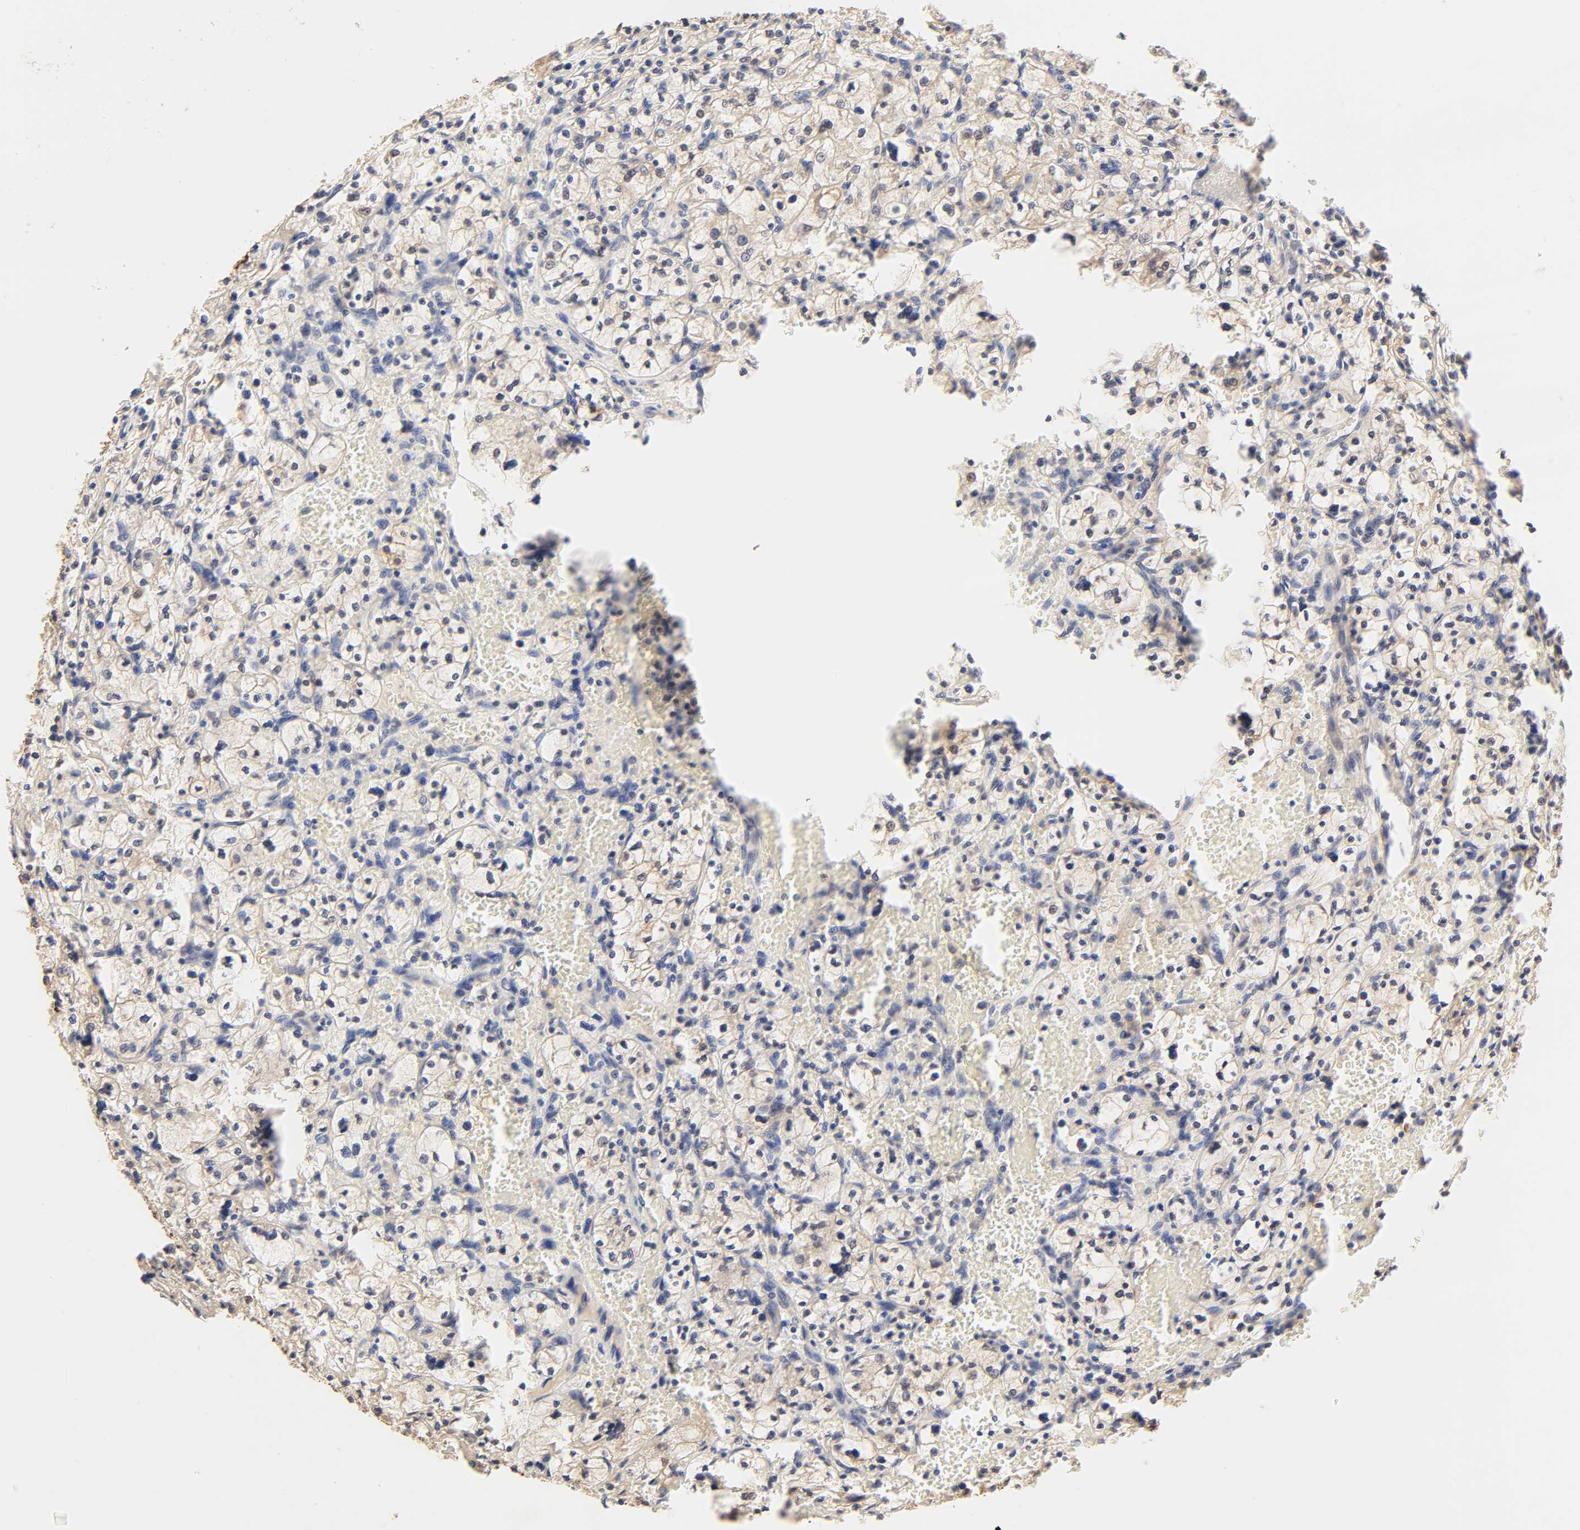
{"staining": {"intensity": "moderate", "quantity": "<25%", "location": "cytoplasmic/membranous,nuclear"}, "tissue": "renal cancer", "cell_type": "Tumor cells", "image_type": "cancer", "snomed": [{"axis": "morphology", "description": "Adenocarcinoma, NOS"}, {"axis": "topography", "description": "Kidney"}], "caption": "Adenocarcinoma (renal) tissue shows moderate cytoplasmic/membranous and nuclear expression in approximately <25% of tumor cells, visualized by immunohistochemistry. (Brightfield microscopy of DAB IHC at high magnification).", "gene": "TBL1X", "patient": {"sex": "female", "age": 83}}